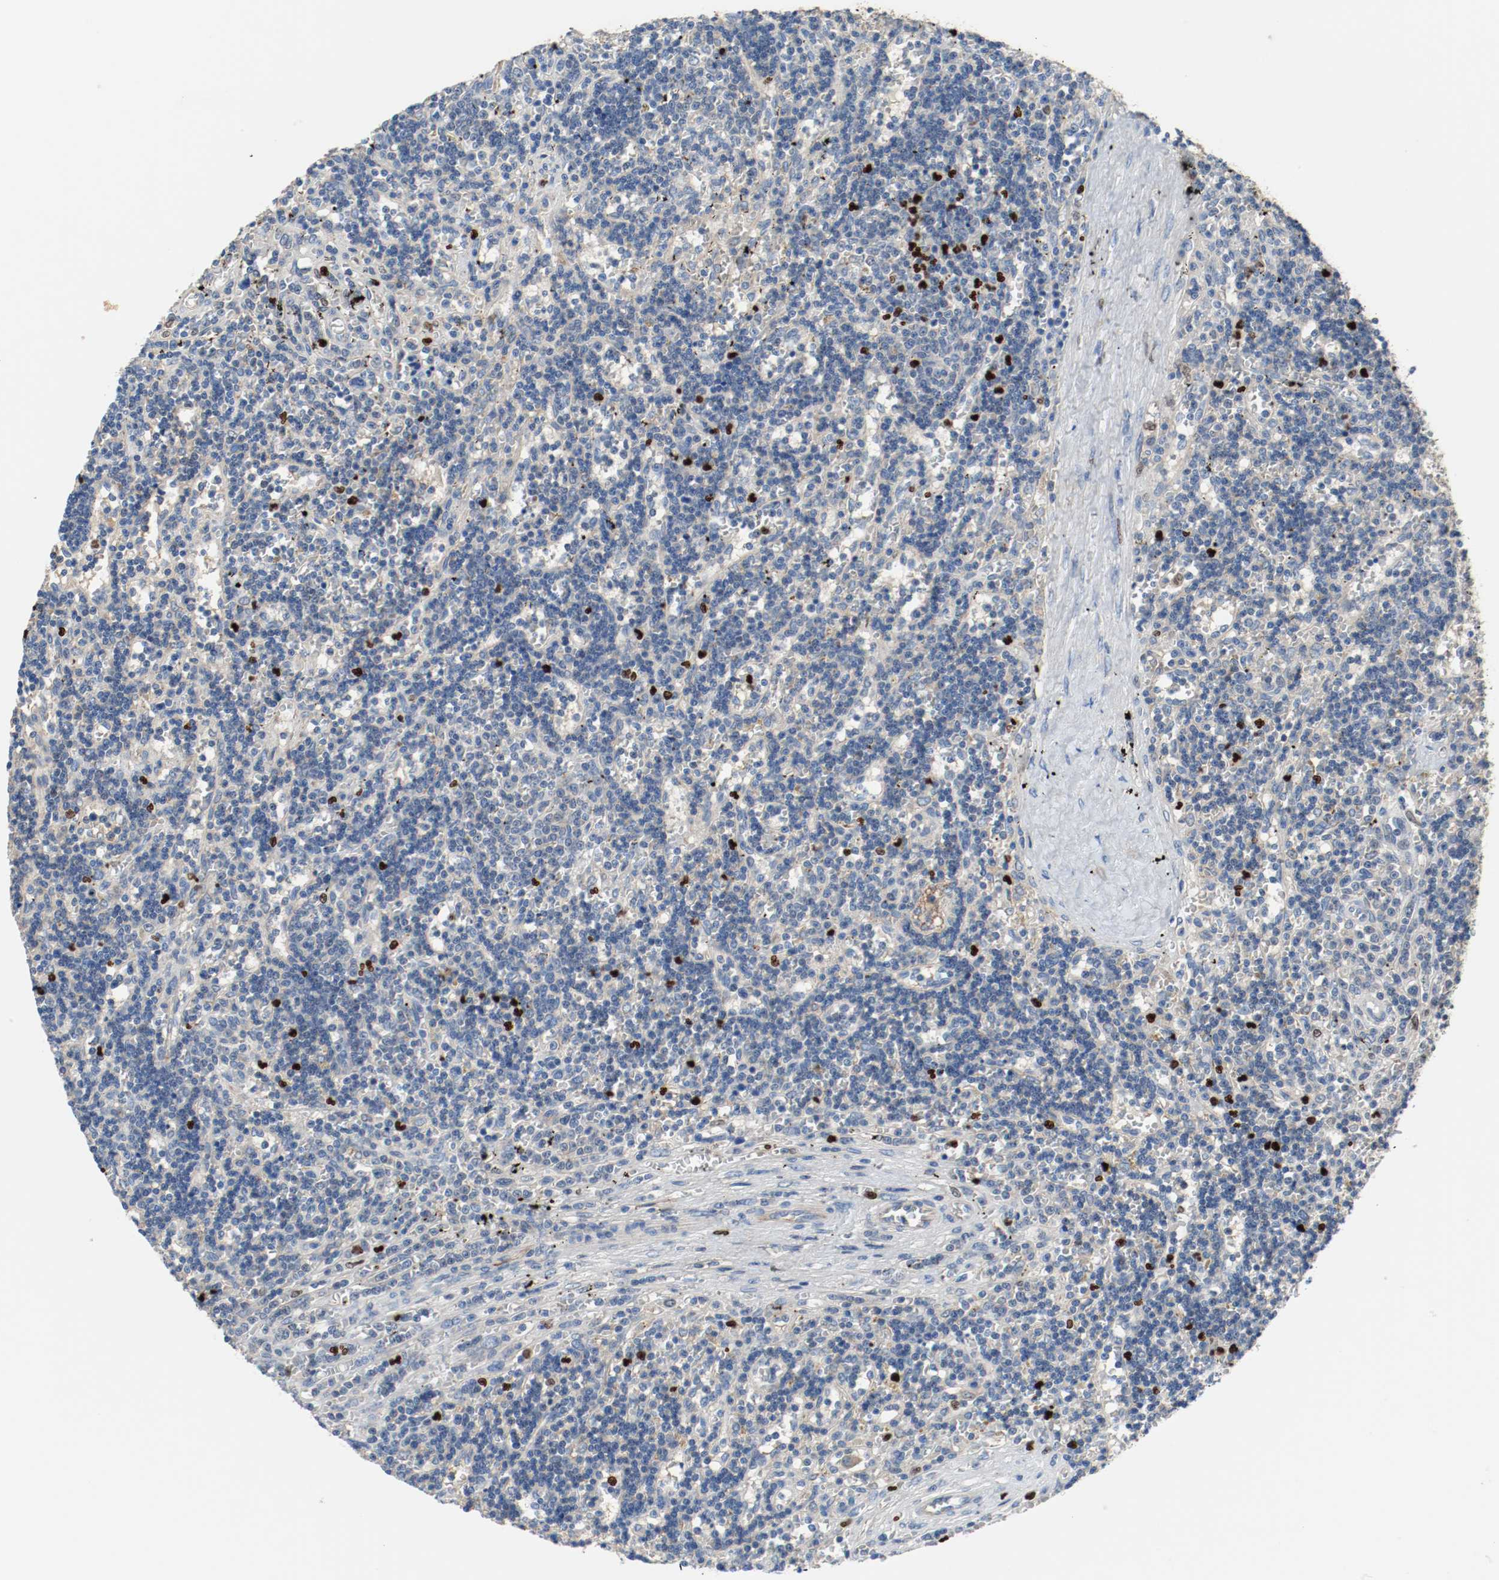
{"staining": {"intensity": "negative", "quantity": "none", "location": "none"}, "tissue": "lymphoma", "cell_type": "Tumor cells", "image_type": "cancer", "snomed": [{"axis": "morphology", "description": "Malignant lymphoma, non-Hodgkin's type, Low grade"}, {"axis": "topography", "description": "Spleen"}], "caption": "This is an immunohistochemistry photomicrograph of malignant lymphoma, non-Hodgkin's type (low-grade). There is no expression in tumor cells.", "gene": "BLK", "patient": {"sex": "male", "age": 60}}